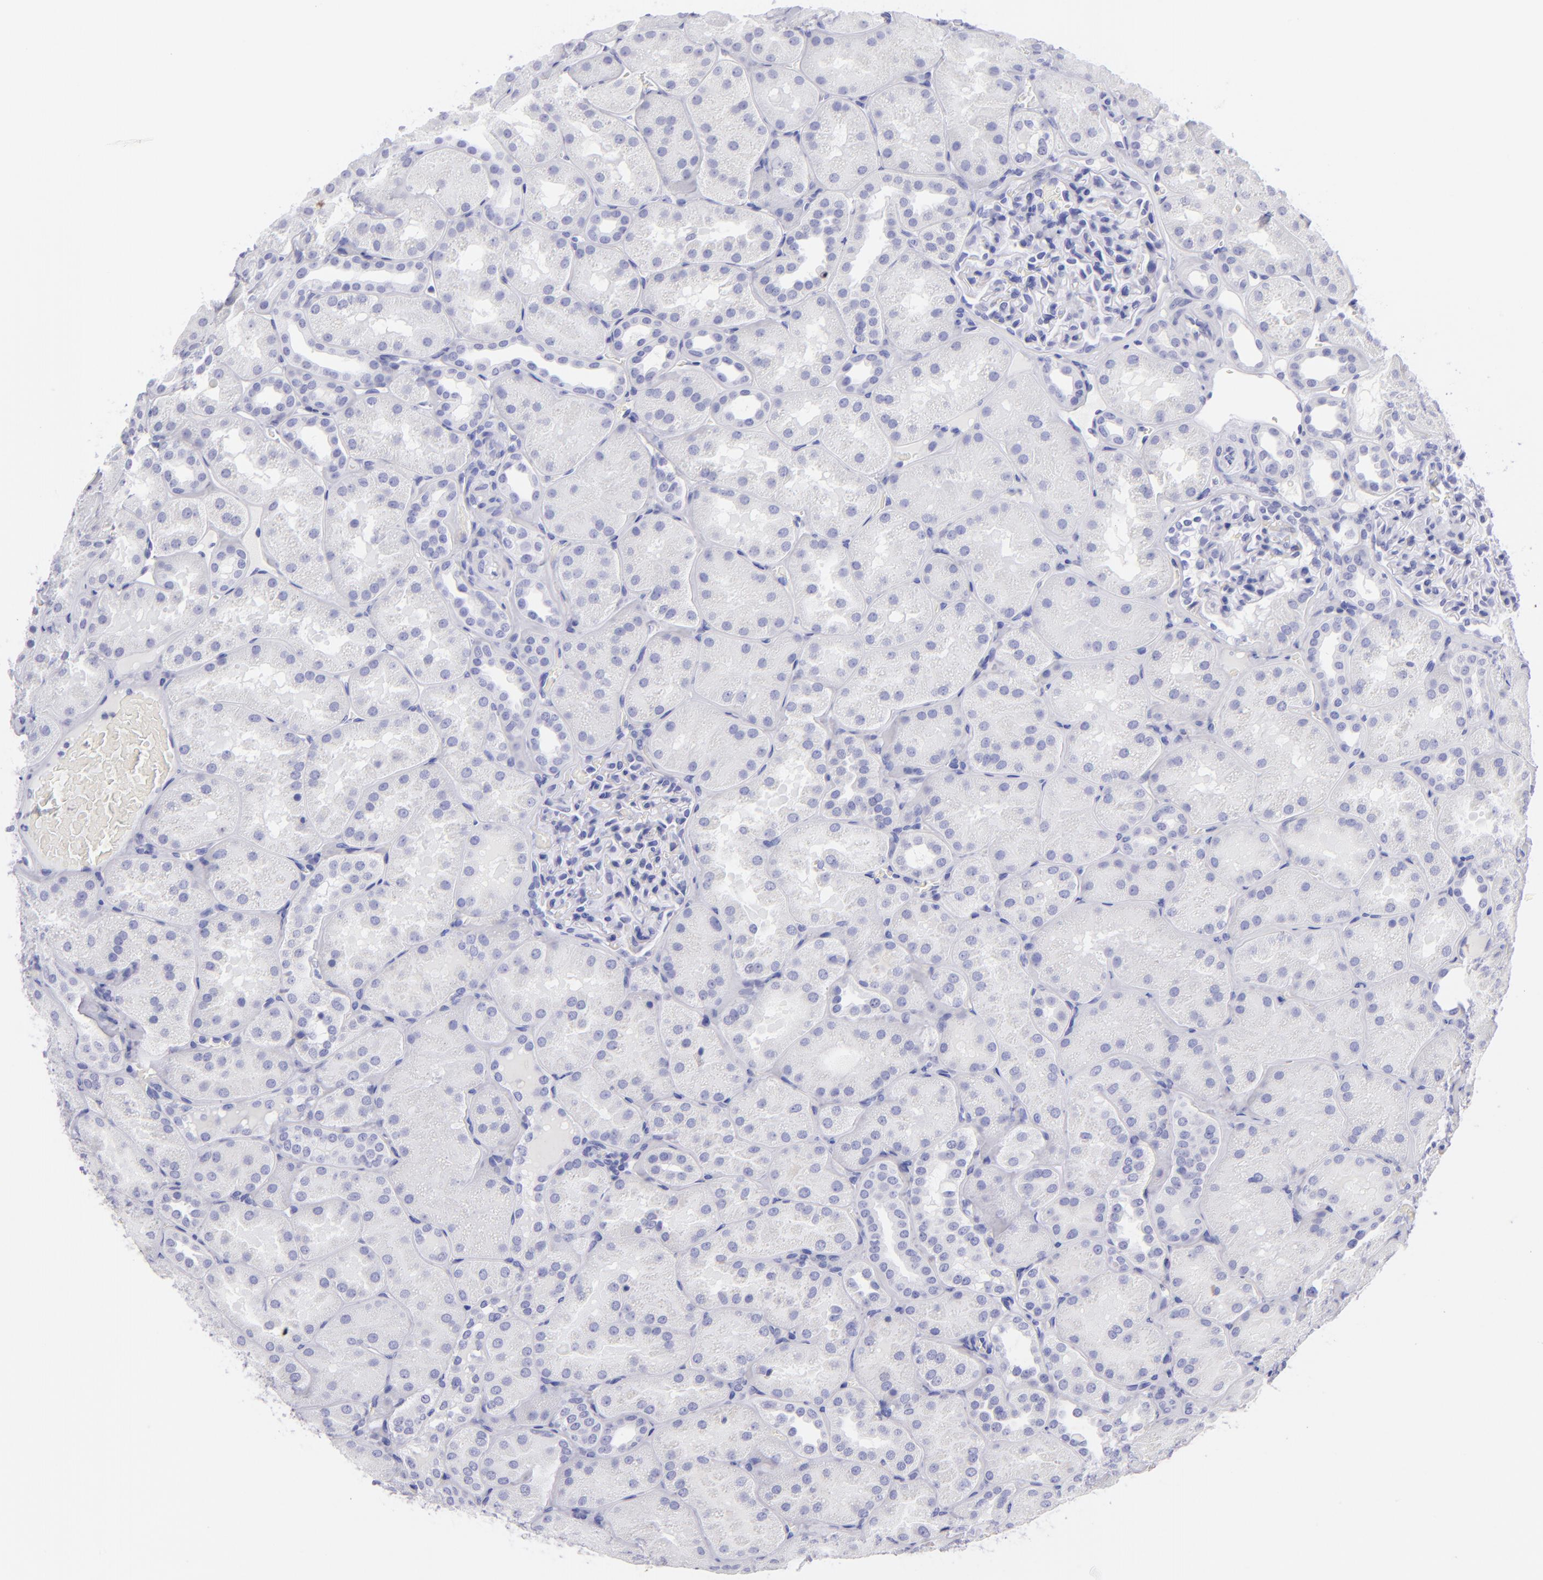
{"staining": {"intensity": "negative", "quantity": "none", "location": "none"}, "tissue": "kidney", "cell_type": "Cells in glomeruli", "image_type": "normal", "snomed": [{"axis": "morphology", "description": "Normal tissue, NOS"}, {"axis": "topography", "description": "Kidney"}], "caption": "The histopathology image shows no staining of cells in glomeruli in benign kidney. (DAB immunohistochemistry (IHC), high magnification).", "gene": "SLC1A3", "patient": {"sex": "male", "age": 28}}